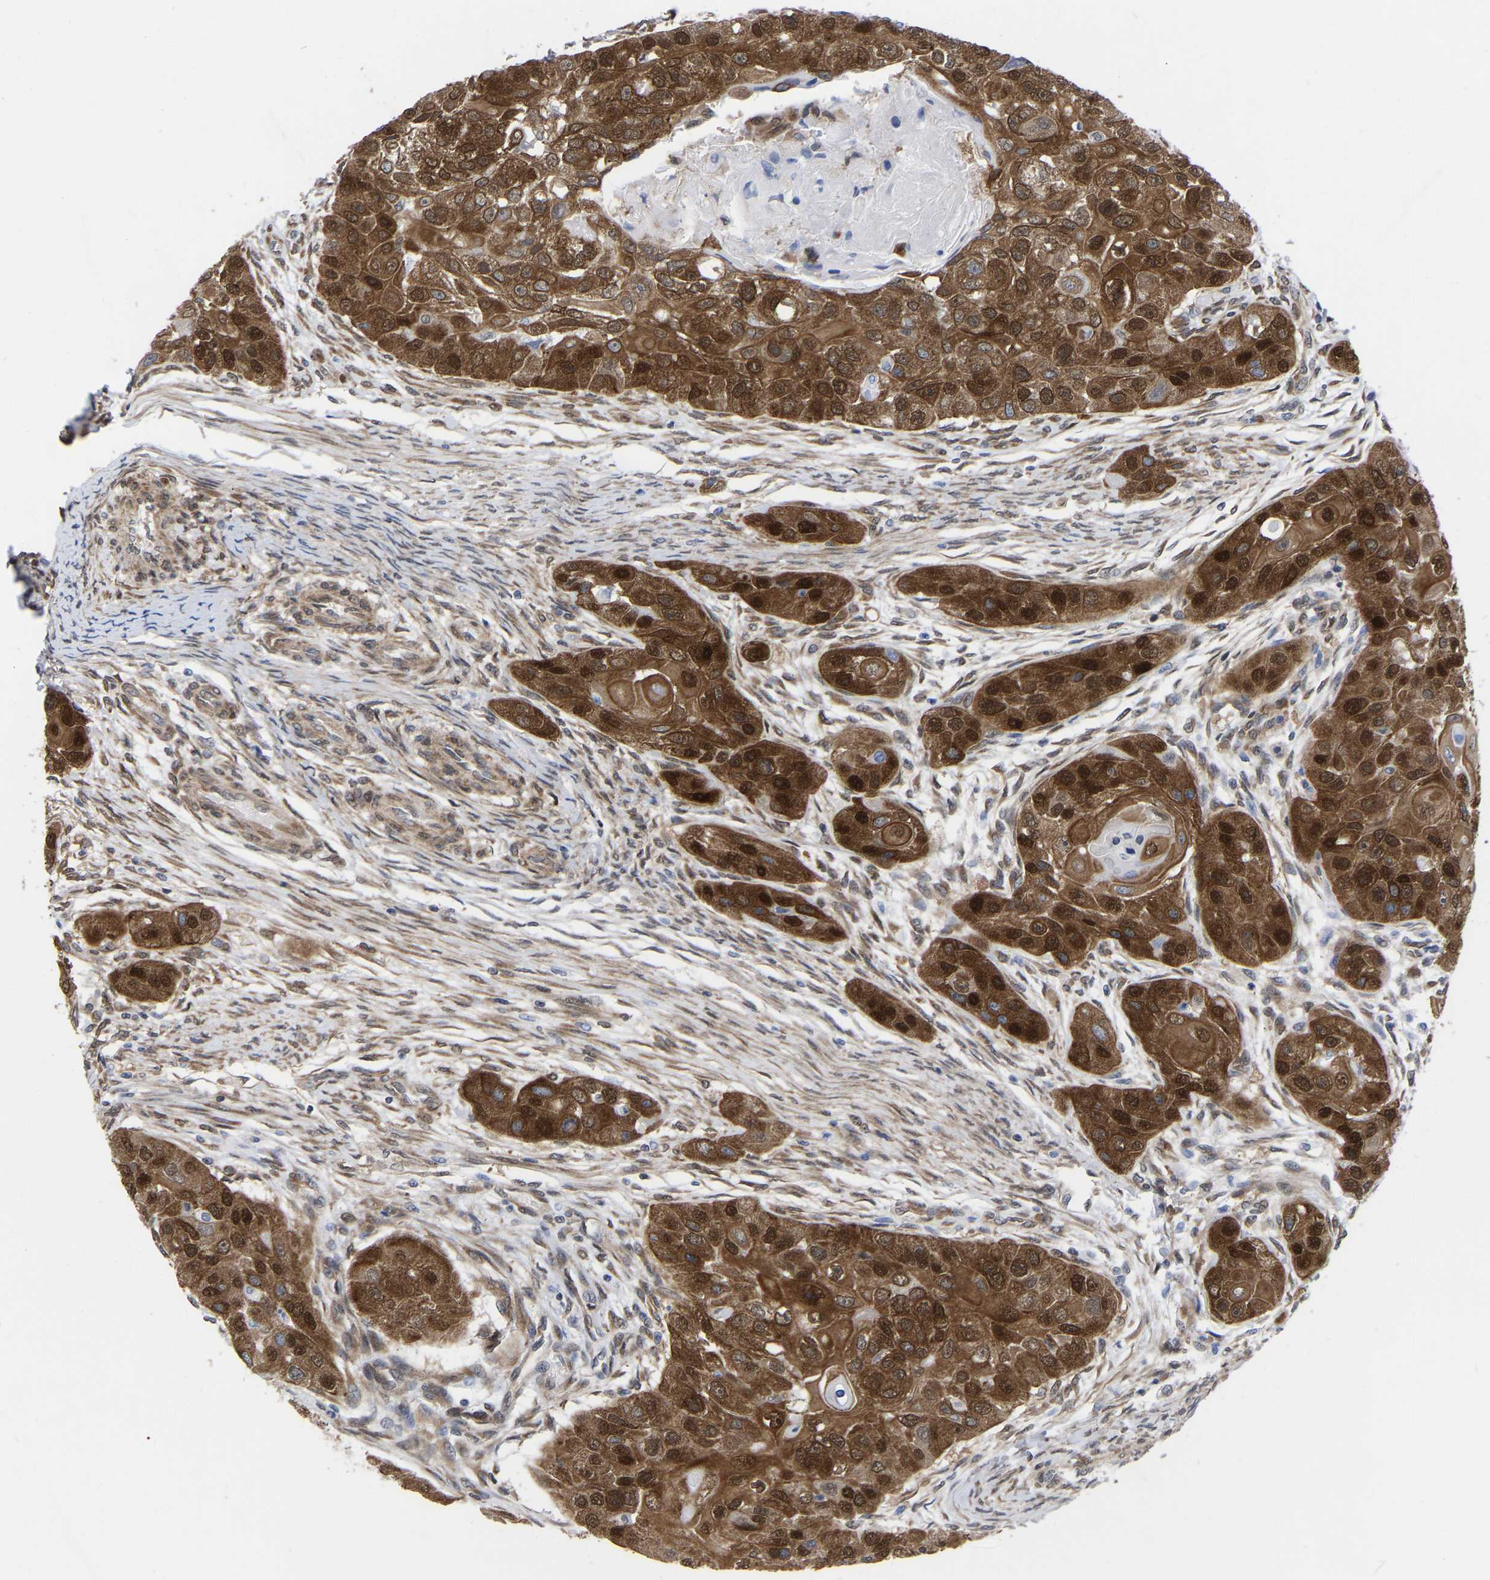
{"staining": {"intensity": "strong", "quantity": ">75%", "location": "cytoplasmic/membranous,nuclear"}, "tissue": "head and neck cancer", "cell_type": "Tumor cells", "image_type": "cancer", "snomed": [{"axis": "morphology", "description": "Normal tissue, NOS"}, {"axis": "morphology", "description": "Squamous cell carcinoma, NOS"}, {"axis": "topography", "description": "Skeletal muscle"}, {"axis": "topography", "description": "Head-Neck"}], "caption": "This is a micrograph of immunohistochemistry (IHC) staining of head and neck cancer (squamous cell carcinoma), which shows strong positivity in the cytoplasmic/membranous and nuclear of tumor cells.", "gene": "UBE4B", "patient": {"sex": "male", "age": 51}}